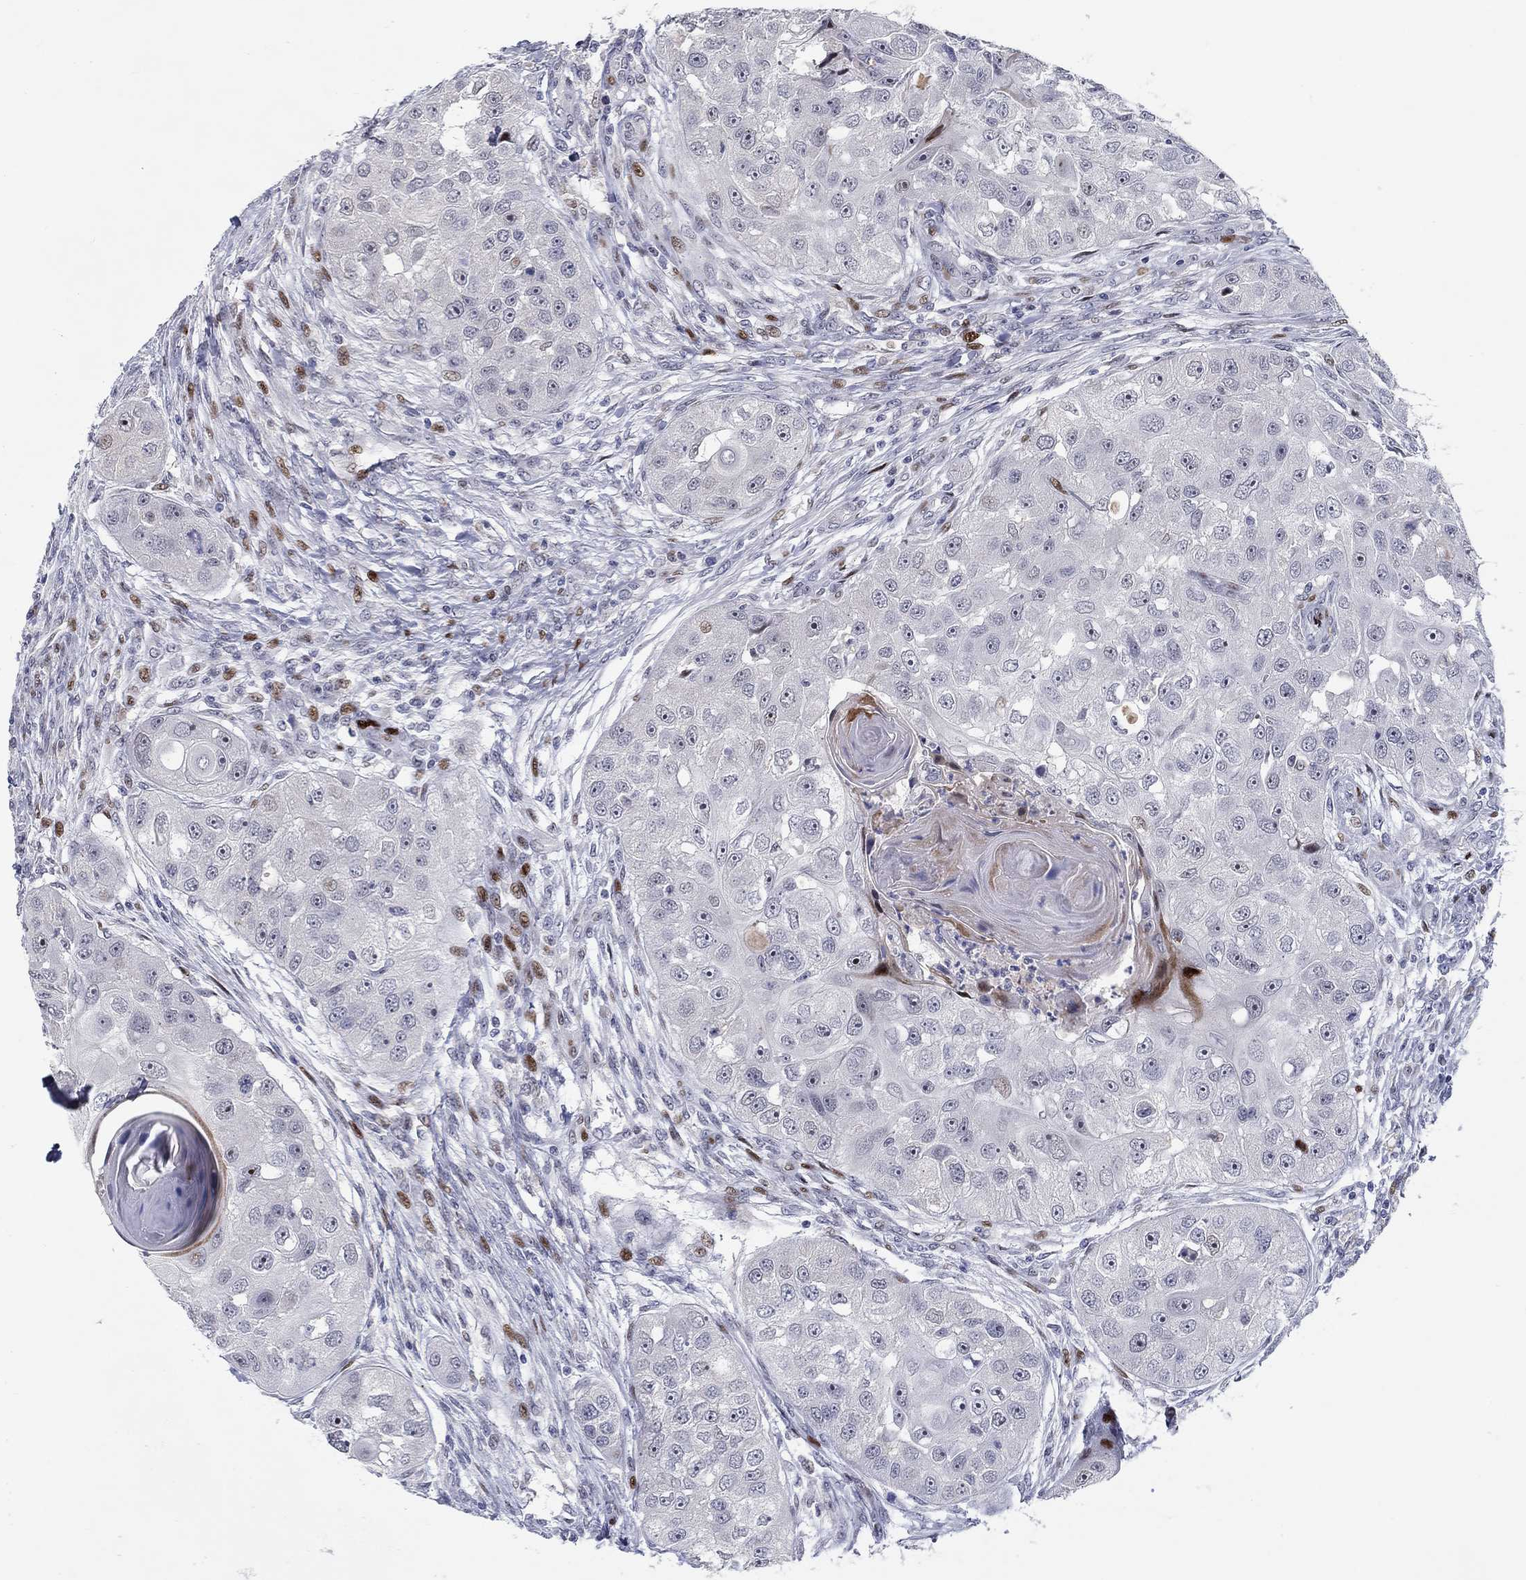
{"staining": {"intensity": "moderate", "quantity": "<25%", "location": "nuclear"}, "tissue": "head and neck cancer", "cell_type": "Tumor cells", "image_type": "cancer", "snomed": [{"axis": "morphology", "description": "Squamous cell carcinoma, NOS"}, {"axis": "topography", "description": "Head-Neck"}], "caption": "IHC histopathology image of human squamous cell carcinoma (head and neck) stained for a protein (brown), which demonstrates low levels of moderate nuclear positivity in about <25% of tumor cells.", "gene": "RAPGEF5", "patient": {"sex": "male", "age": 51}}